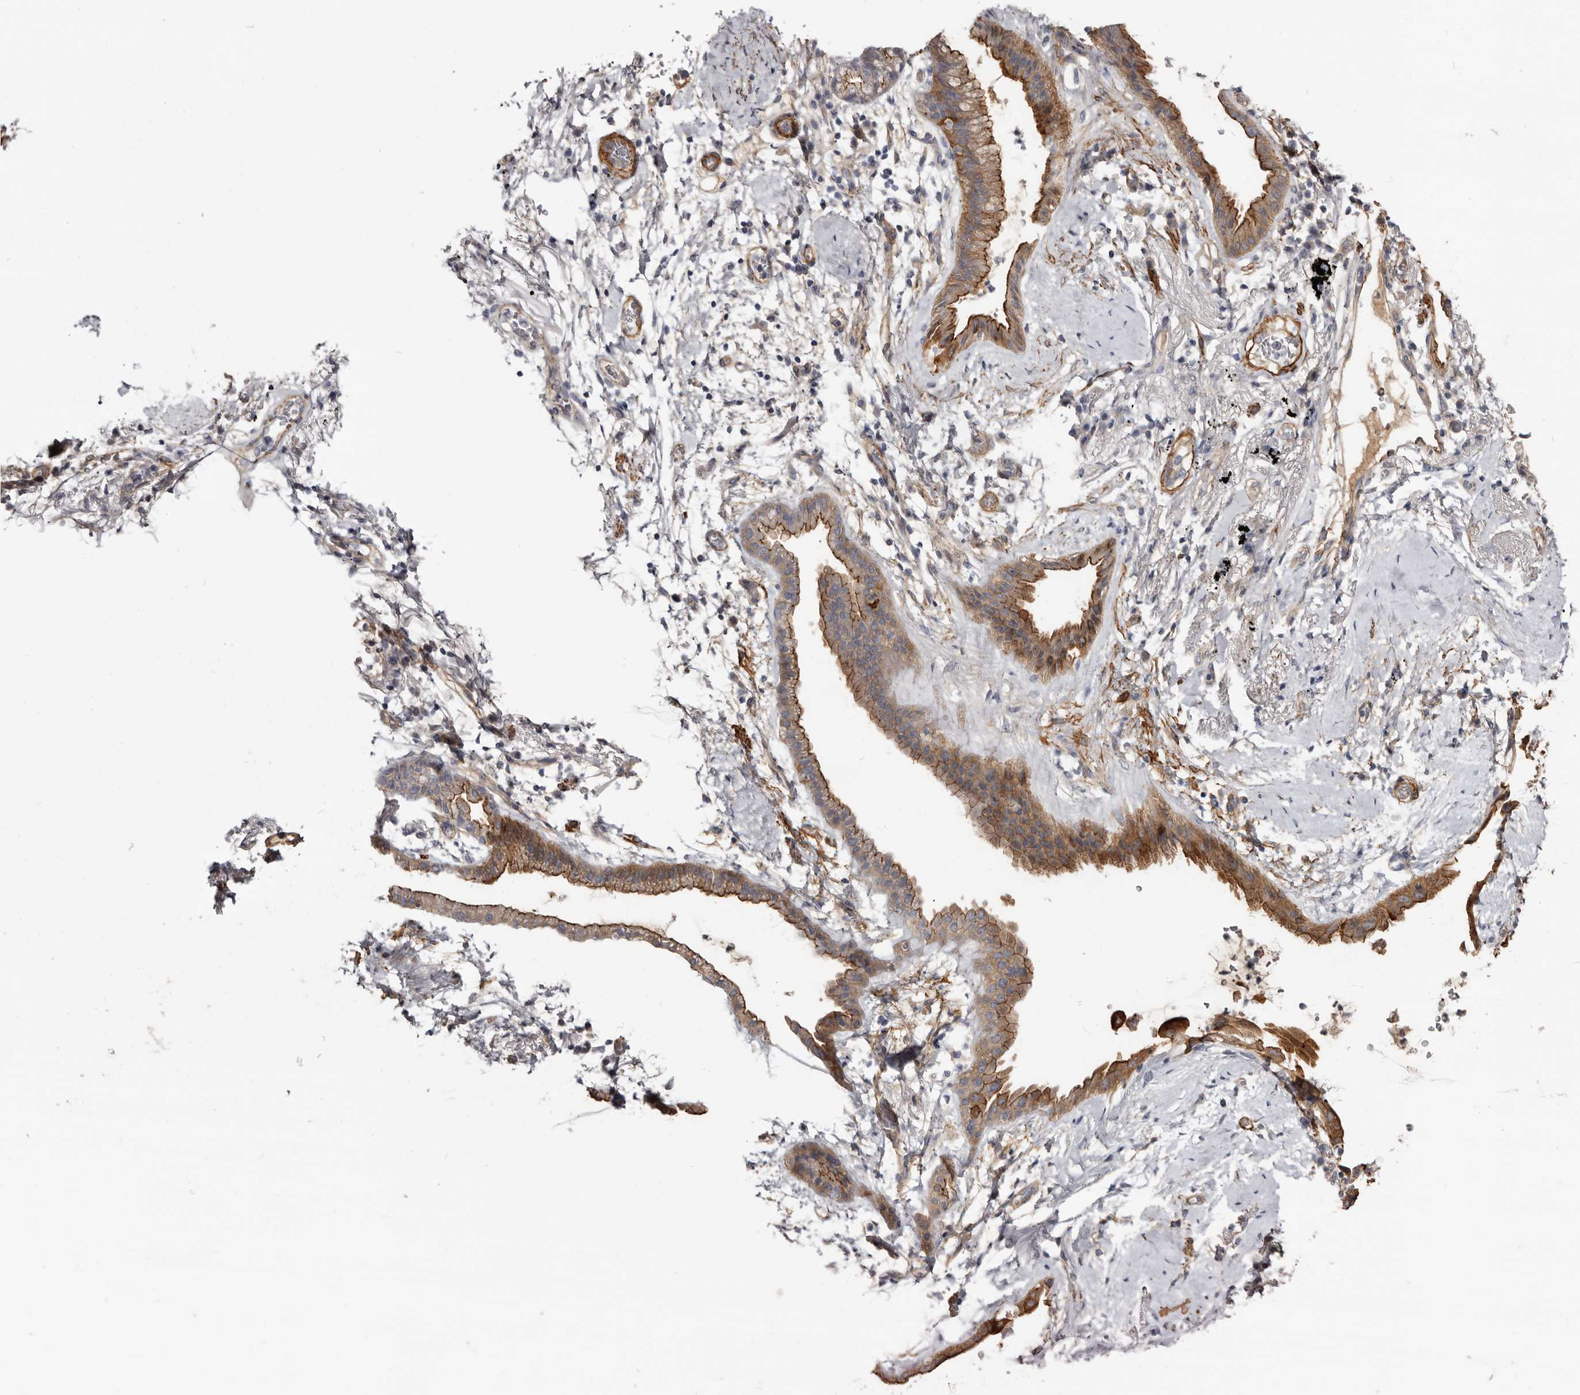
{"staining": {"intensity": "strong", "quantity": ">75%", "location": "cytoplasmic/membranous"}, "tissue": "lung cancer", "cell_type": "Tumor cells", "image_type": "cancer", "snomed": [{"axis": "morphology", "description": "Adenocarcinoma, NOS"}, {"axis": "topography", "description": "Lung"}], "caption": "About >75% of tumor cells in lung adenocarcinoma reveal strong cytoplasmic/membranous protein staining as visualized by brown immunohistochemical staining.", "gene": "CGN", "patient": {"sex": "female", "age": 70}}